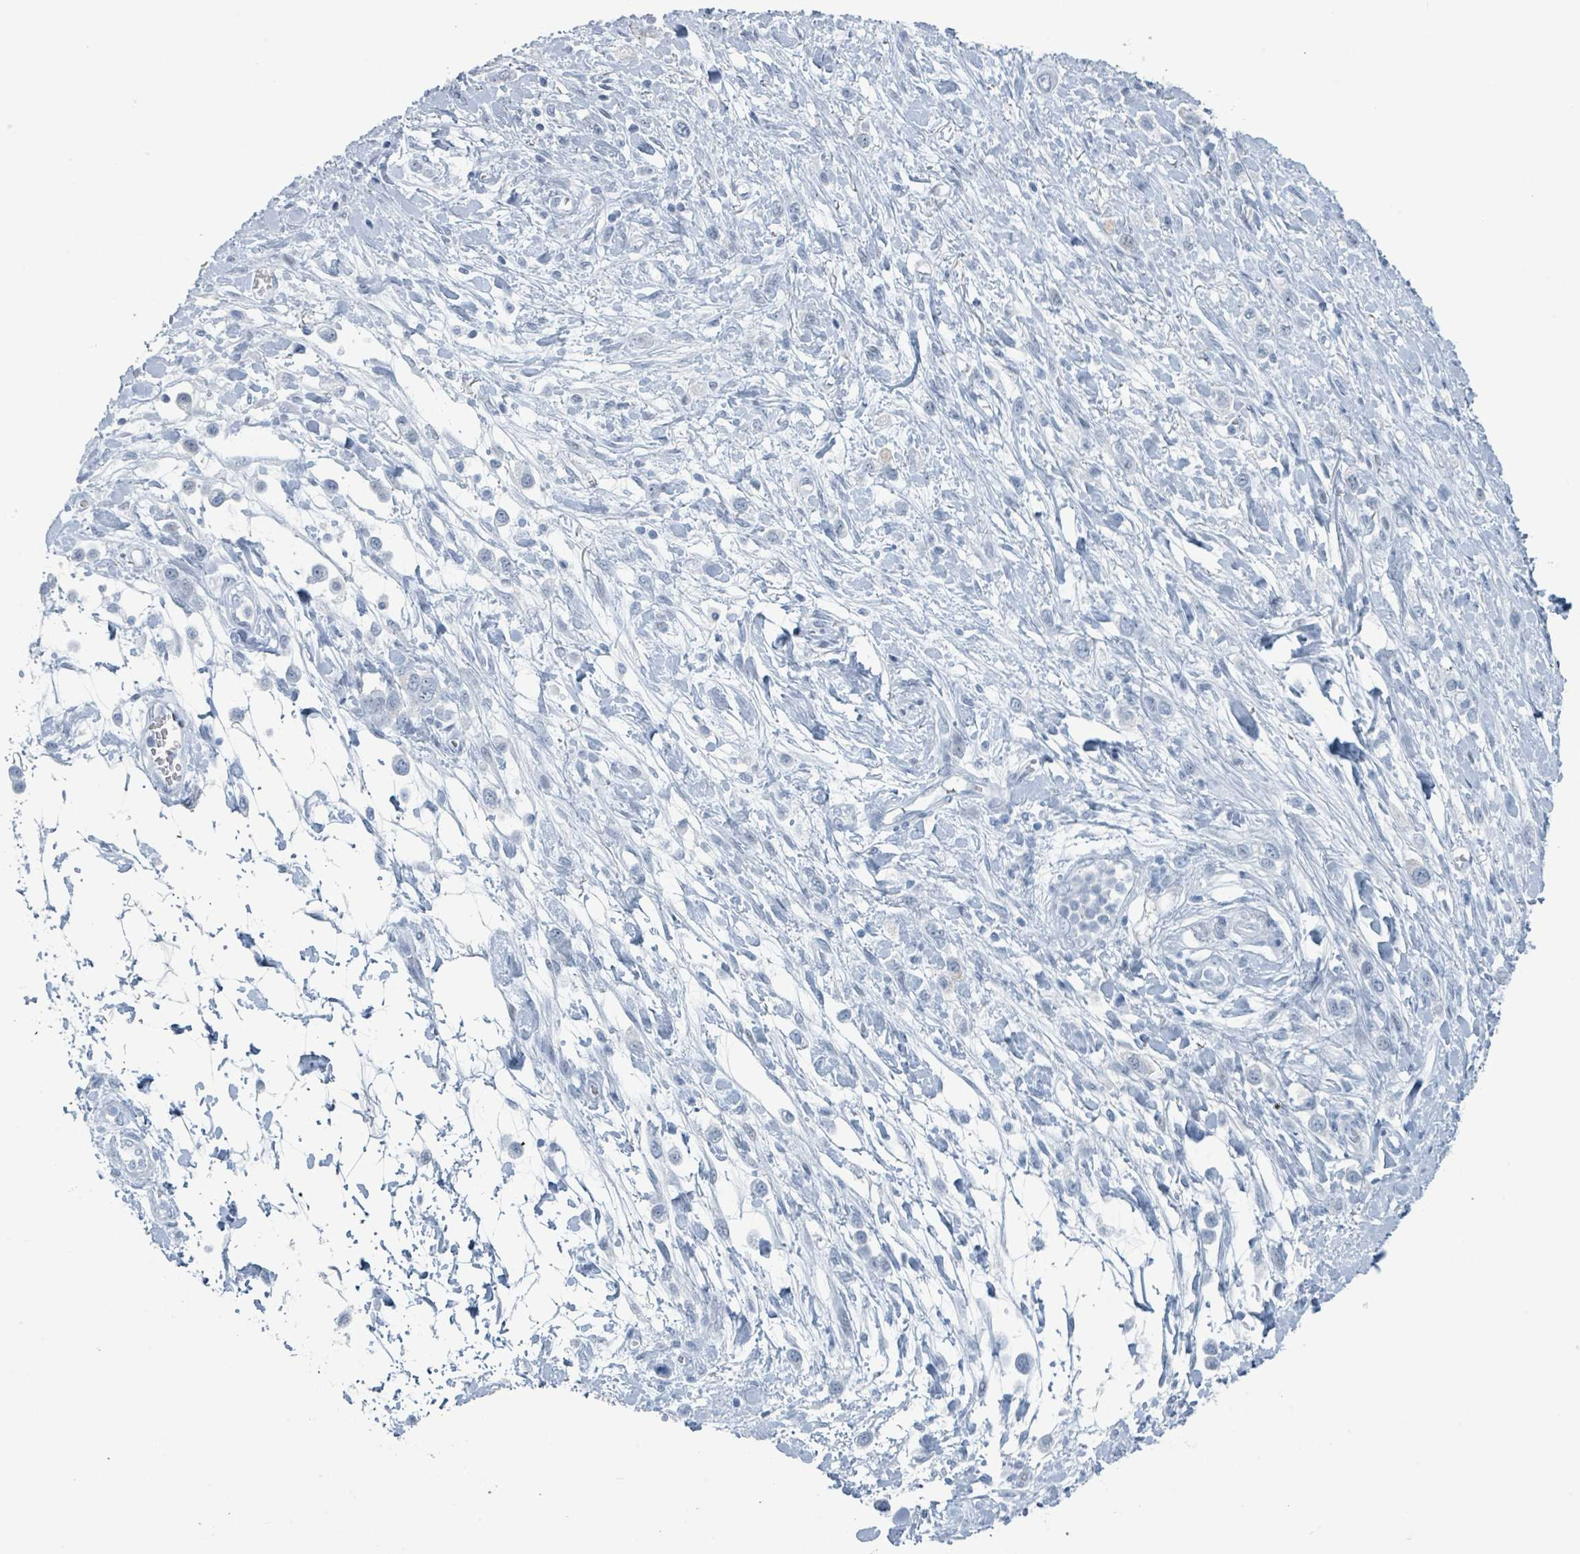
{"staining": {"intensity": "negative", "quantity": "none", "location": "none"}, "tissue": "stomach cancer", "cell_type": "Tumor cells", "image_type": "cancer", "snomed": [{"axis": "morphology", "description": "Adenocarcinoma, NOS"}, {"axis": "topography", "description": "Stomach"}], "caption": "Immunohistochemical staining of human stomach cancer (adenocarcinoma) shows no significant staining in tumor cells. Nuclei are stained in blue.", "gene": "GPR15LG", "patient": {"sex": "female", "age": 65}}